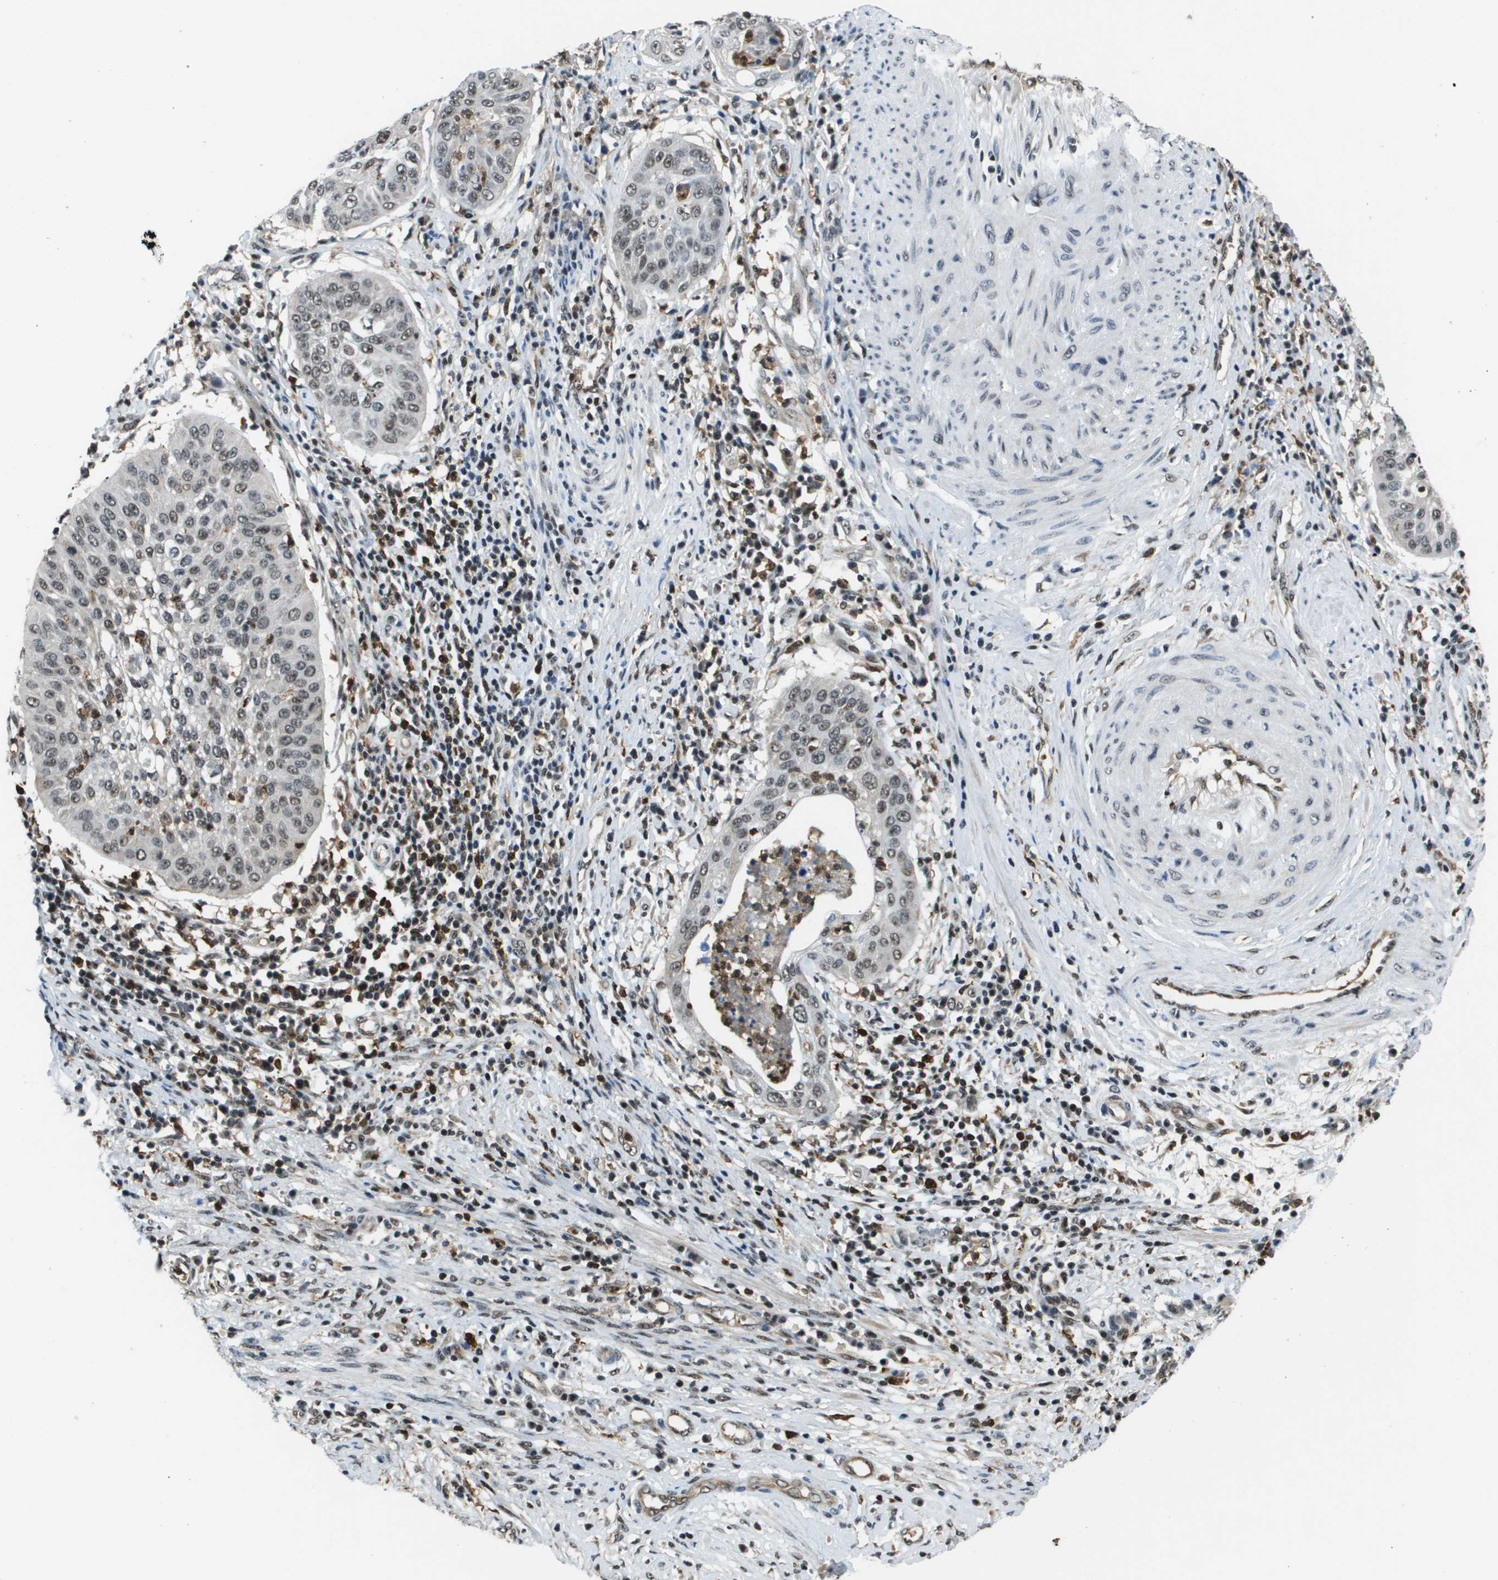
{"staining": {"intensity": "moderate", "quantity": ">75%", "location": "nuclear"}, "tissue": "cervical cancer", "cell_type": "Tumor cells", "image_type": "cancer", "snomed": [{"axis": "morphology", "description": "Normal tissue, NOS"}, {"axis": "morphology", "description": "Squamous cell carcinoma, NOS"}, {"axis": "topography", "description": "Cervix"}], "caption": "Immunohistochemical staining of squamous cell carcinoma (cervical) demonstrates medium levels of moderate nuclear protein staining in about >75% of tumor cells.", "gene": "EP400", "patient": {"sex": "female", "age": 39}}